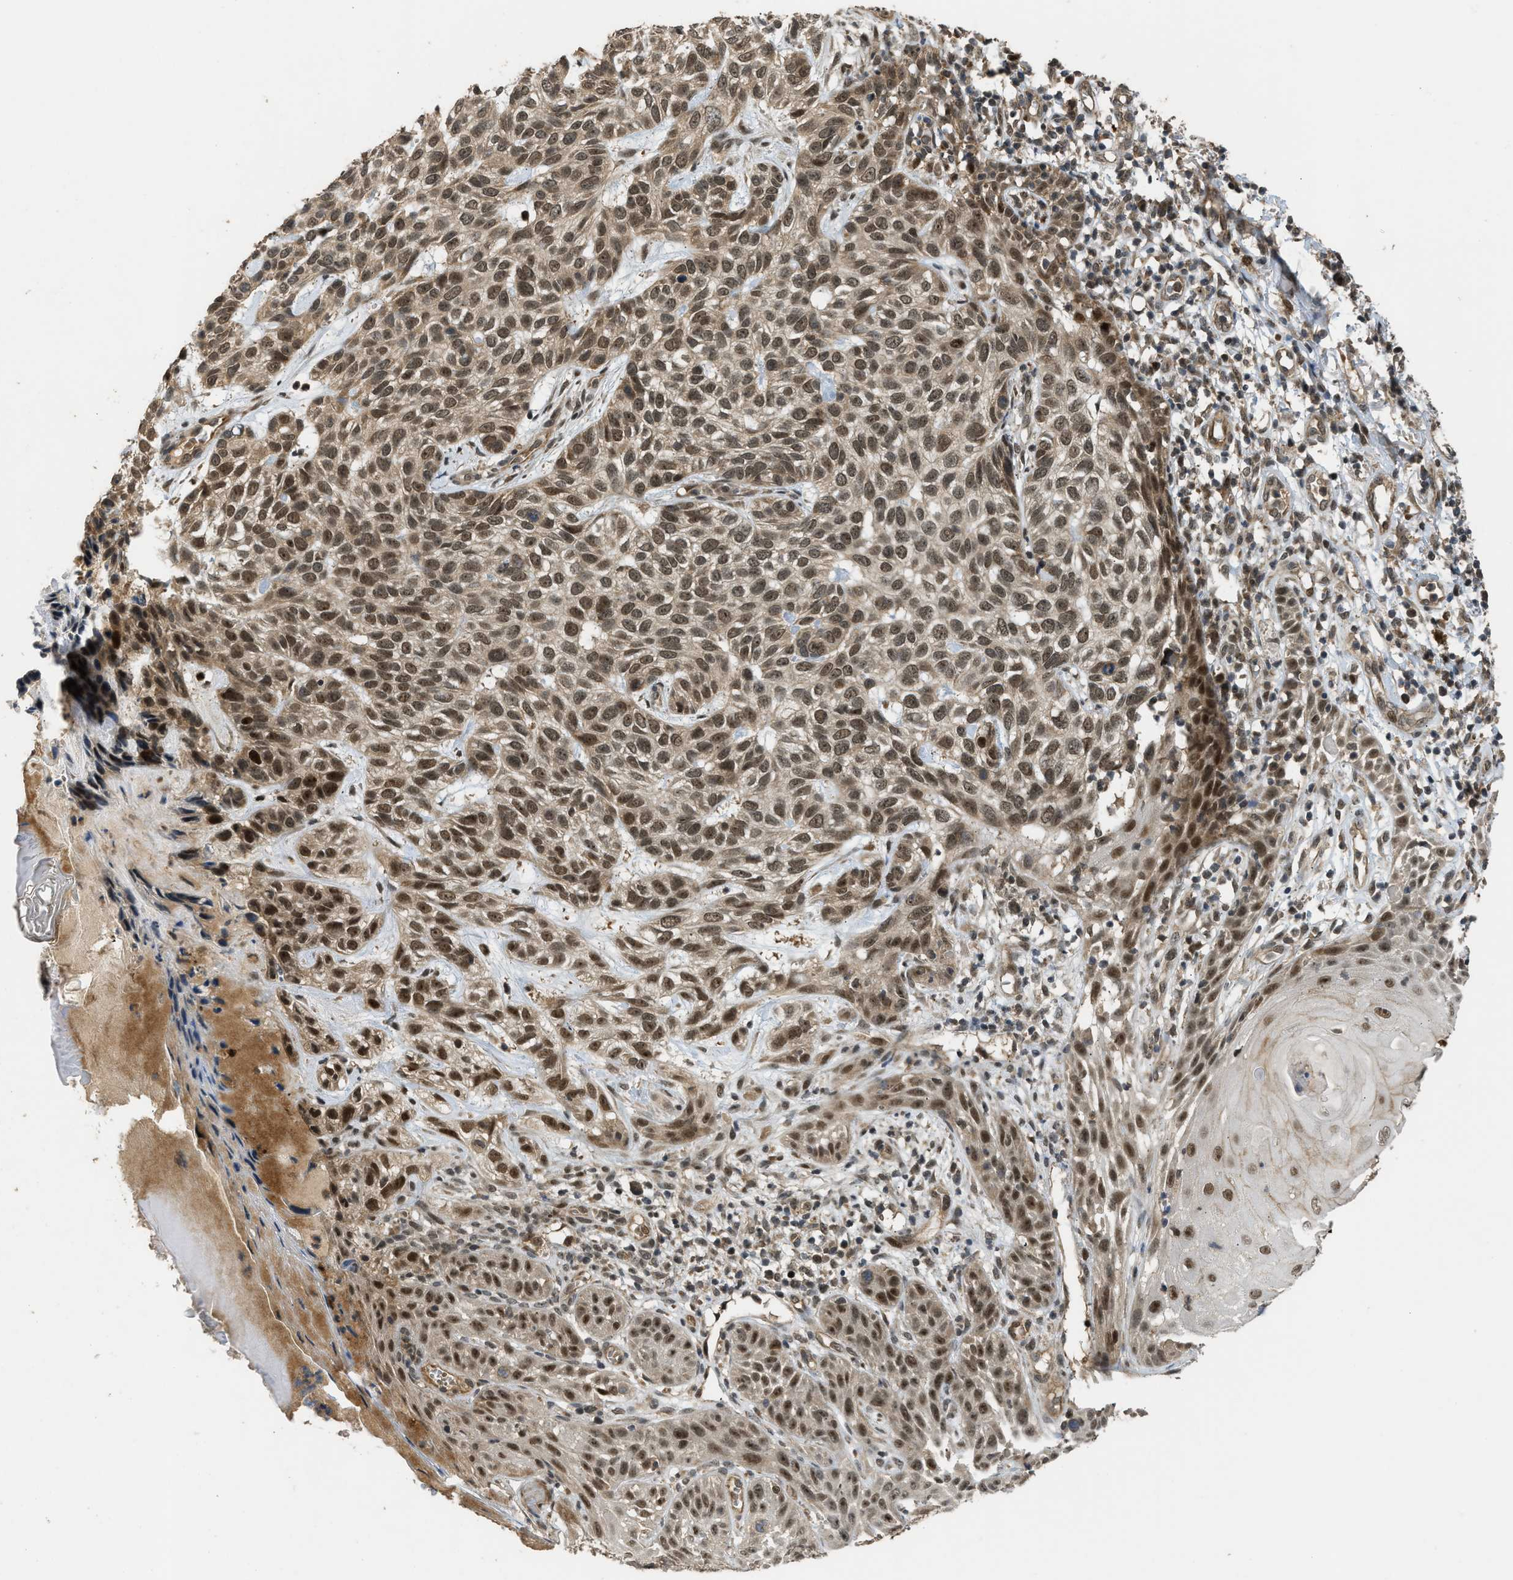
{"staining": {"intensity": "moderate", "quantity": ">75%", "location": "nuclear"}, "tissue": "skin cancer", "cell_type": "Tumor cells", "image_type": "cancer", "snomed": [{"axis": "morphology", "description": "Normal tissue, NOS"}, {"axis": "morphology", "description": "Basal cell carcinoma"}, {"axis": "topography", "description": "Skin"}], "caption": "There is medium levels of moderate nuclear staining in tumor cells of skin basal cell carcinoma, as demonstrated by immunohistochemical staining (brown color).", "gene": "GET1", "patient": {"sex": "male", "age": 79}}